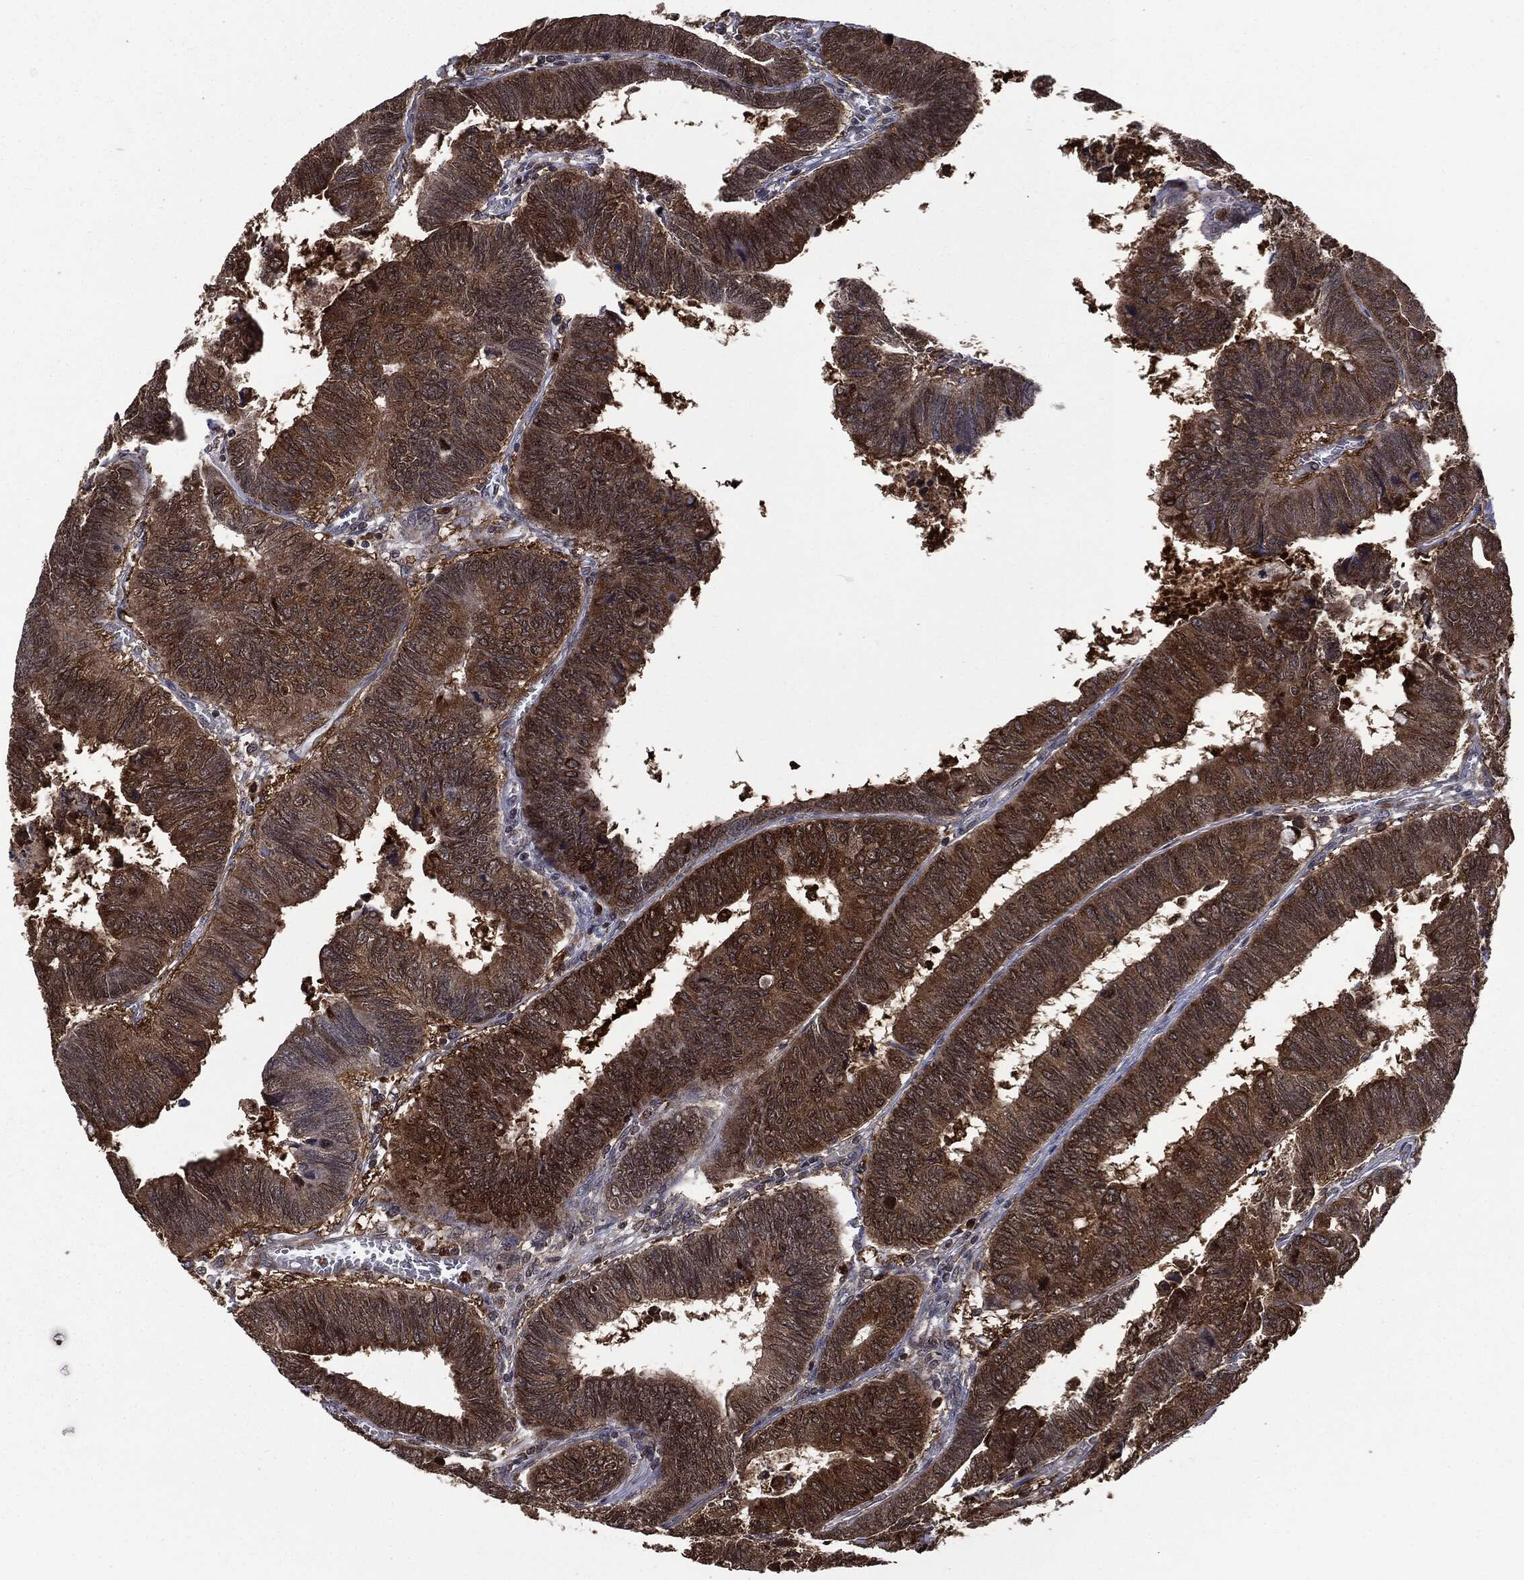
{"staining": {"intensity": "strong", "quantity": ">75%", "location": "cytoplasmic/membranous"}, "tissue": "colorectal cancer", "cell_type": "Tumor cells", "image_type": "cancer", "snomed": [{"axis": "morphology", "description": "Adenocarcinoma, NOS"}, {"axis": "topography", "description": "Colon"}], "caption": "Adenocarcinoma (colorectal) stained for a protein demonstrates strong cytoplasmic/membranous positivity in tumor cells. The staining was performed using DAB to visualize the protein expression in brown, while the nuclei were stained in blue with hematoxylin (Magnification: 20x).", "gene": "GPI", "patient": {"sex": "male", "age": 62}}